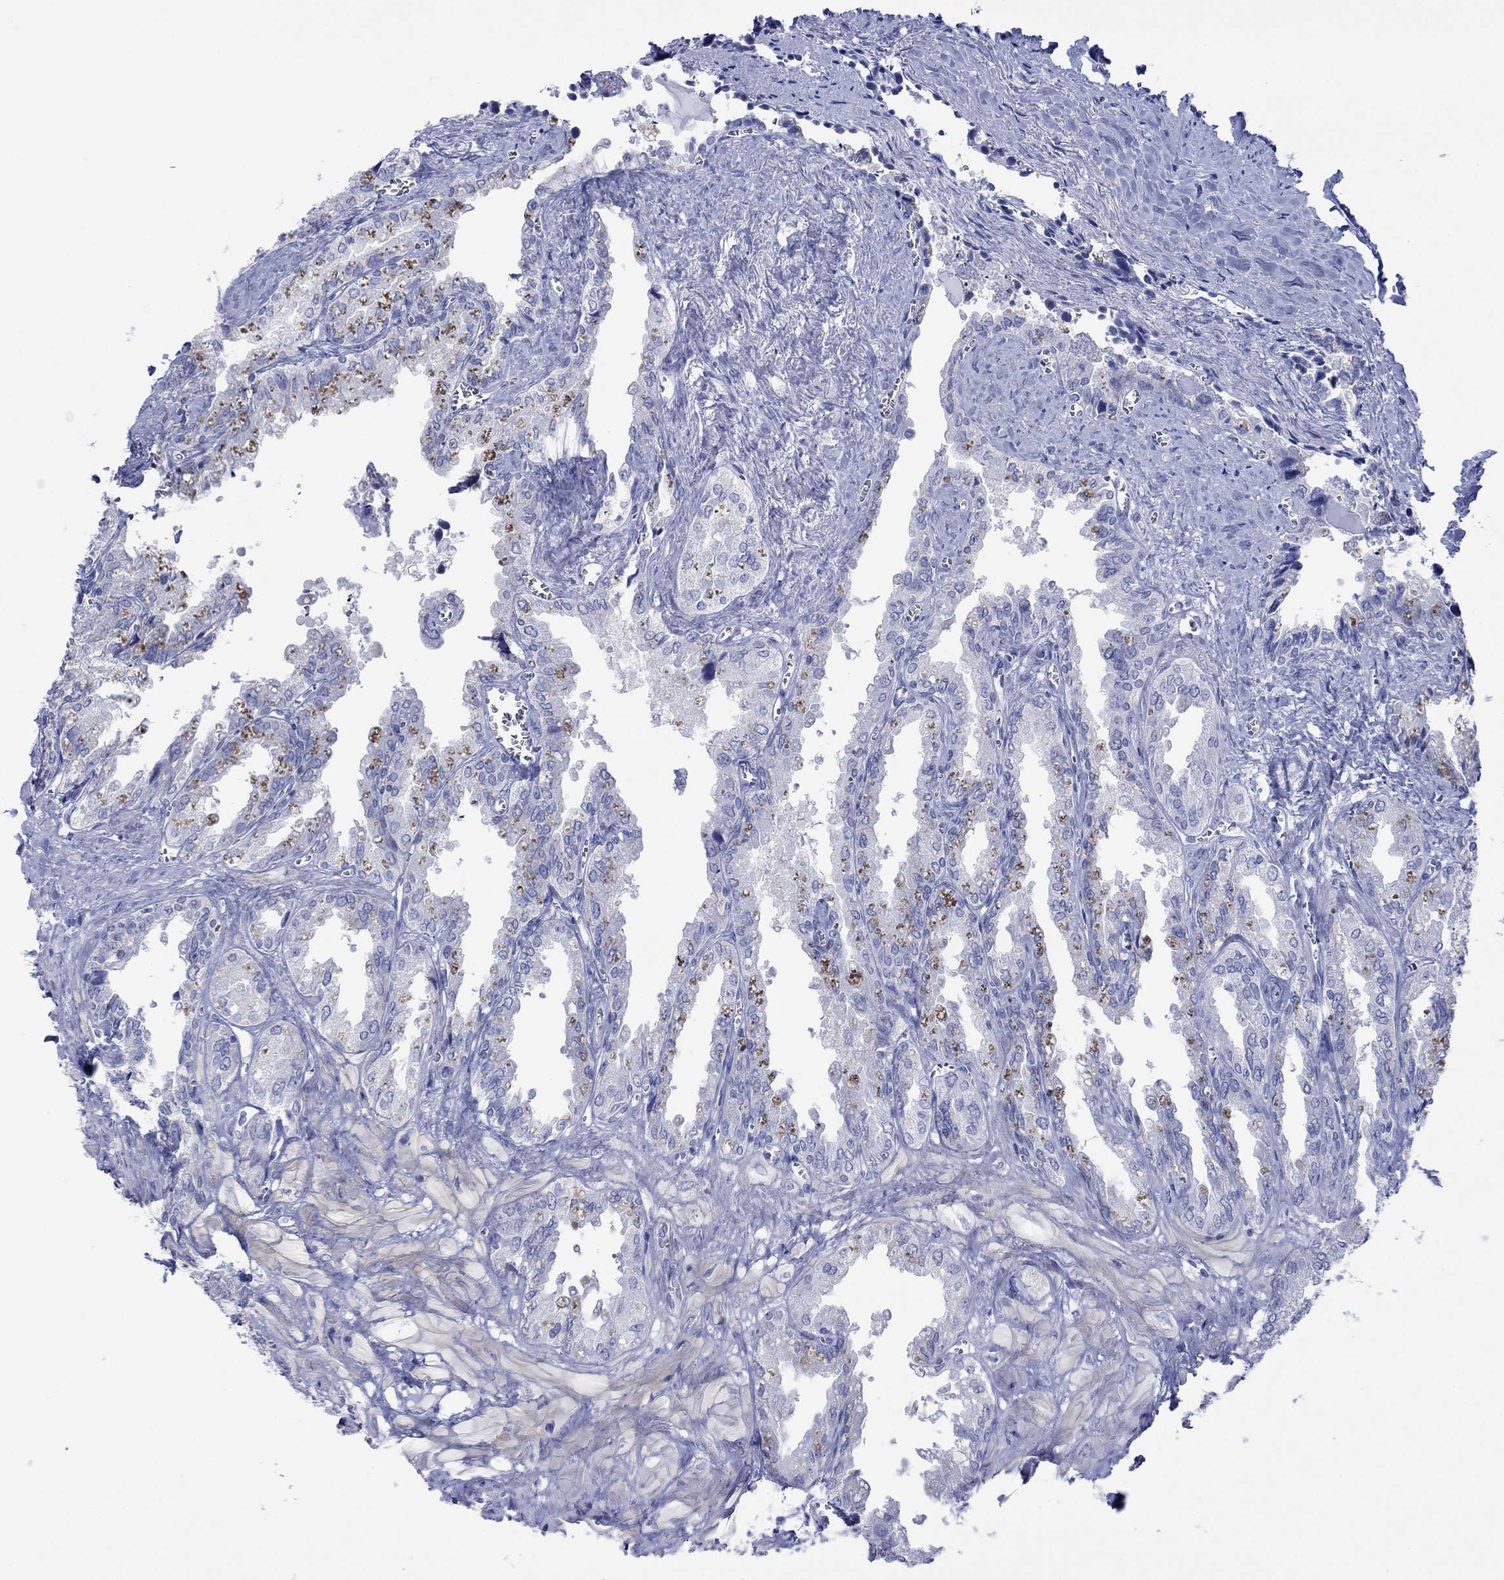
{"staining": {"intensity": "negative", "quantity": "none", "location": "none"}, "tissue": "seminal vesicle", "cell_type": "Glandular cells", "image_type": "normal", "snomed": [{"axis": "morphology", "description": "Normal tissue, NOS"}, {"axis": "topography", "description": "Seminal veicle"}], "caption": "There is no significant staining in glandular cells of seminal vesicle.", "gene": "MLANA", "patient": {"sex": "male", "age": 67}}